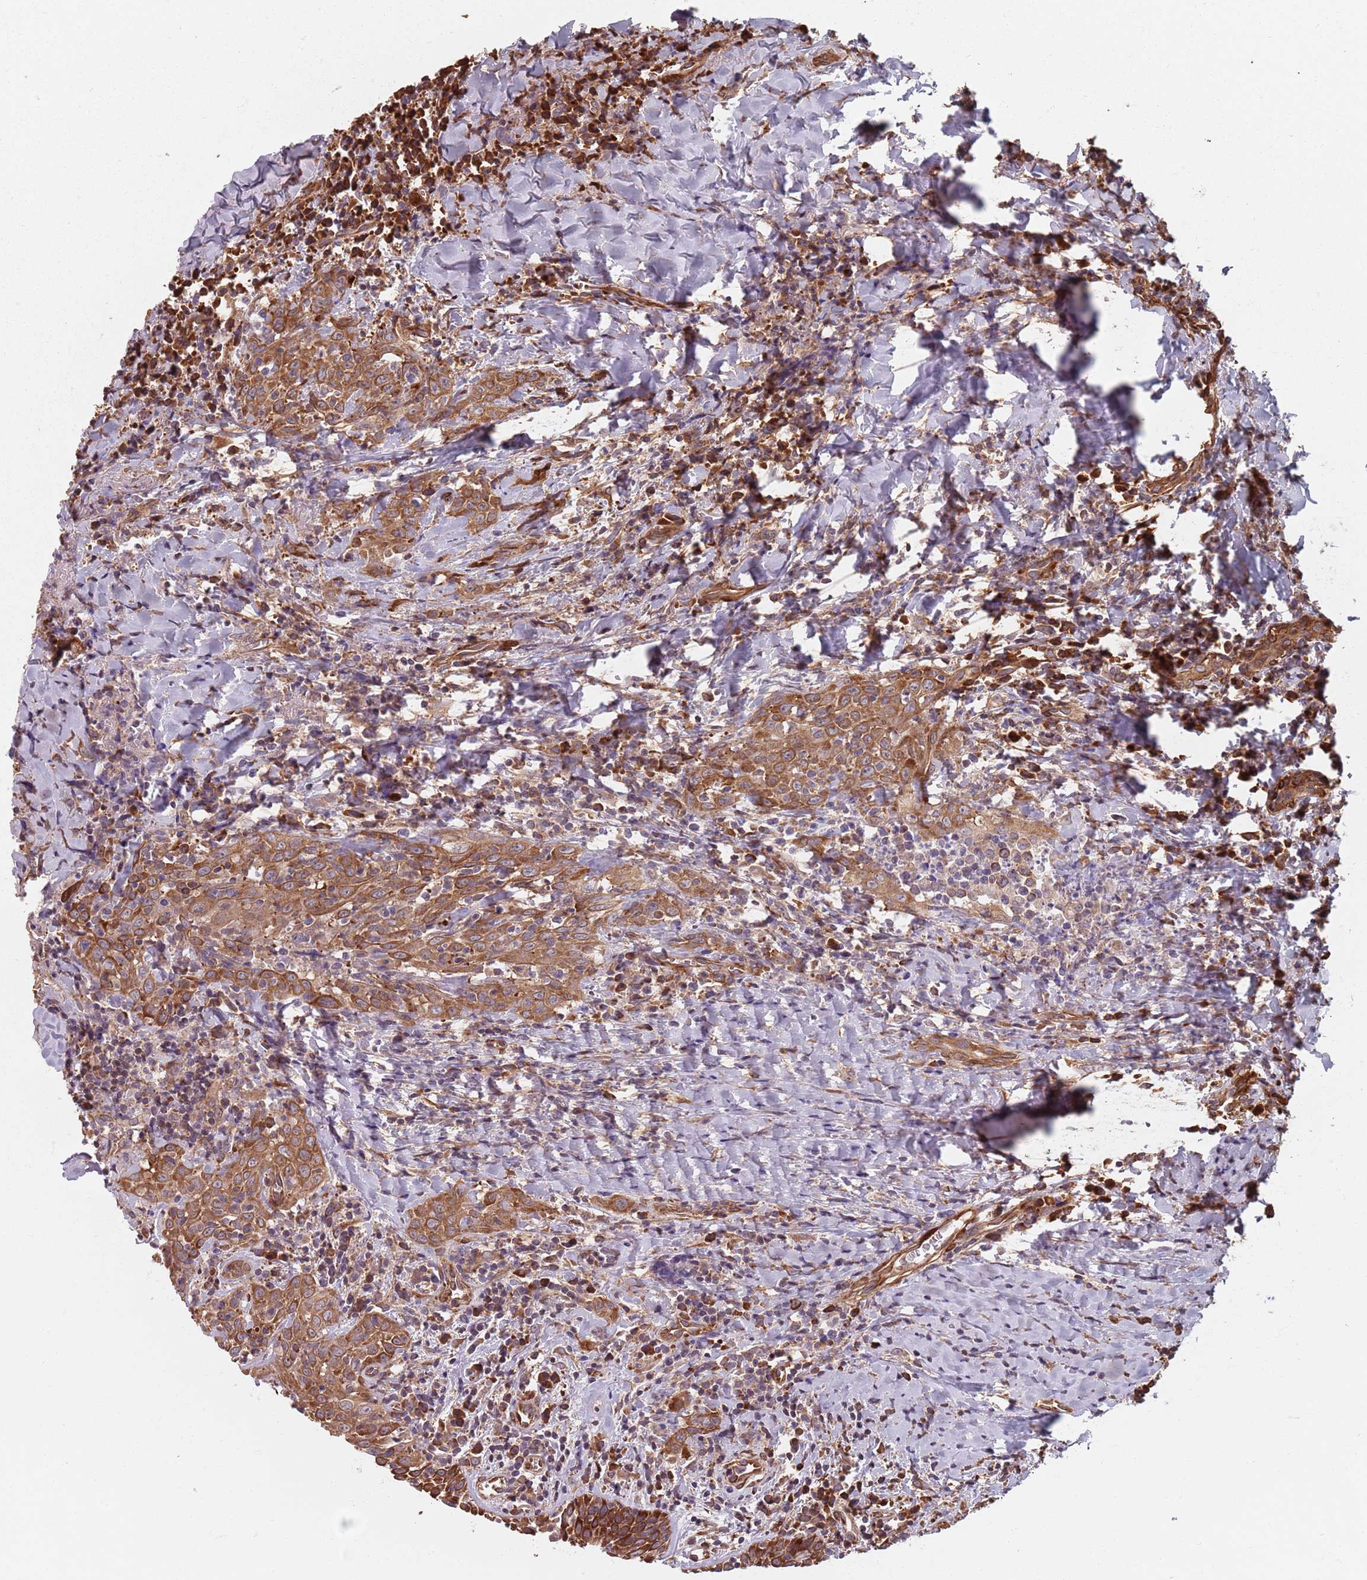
{"staining": {"intensity": "moderate", "quantity": ">75%", "location": "cytoplasmic/membranous"}, "tissue": "head and neck cancer", "cell_type": "Tumor cells", "image_type": "cancer", "snomed": [{"axis": "morphology", "description": "Squamous cell carcinoma, NOS"}, {"axis": "topography", "description": "Head-Neck"}], "caption": "Head and neck cancer stained for a protein (brown) exhibits moderate cytoplasmic/membranous positive expression in about >75% of tumor cells.", "gene": "NOTCH3", "patient": {"sex": "female", "age": 70}}